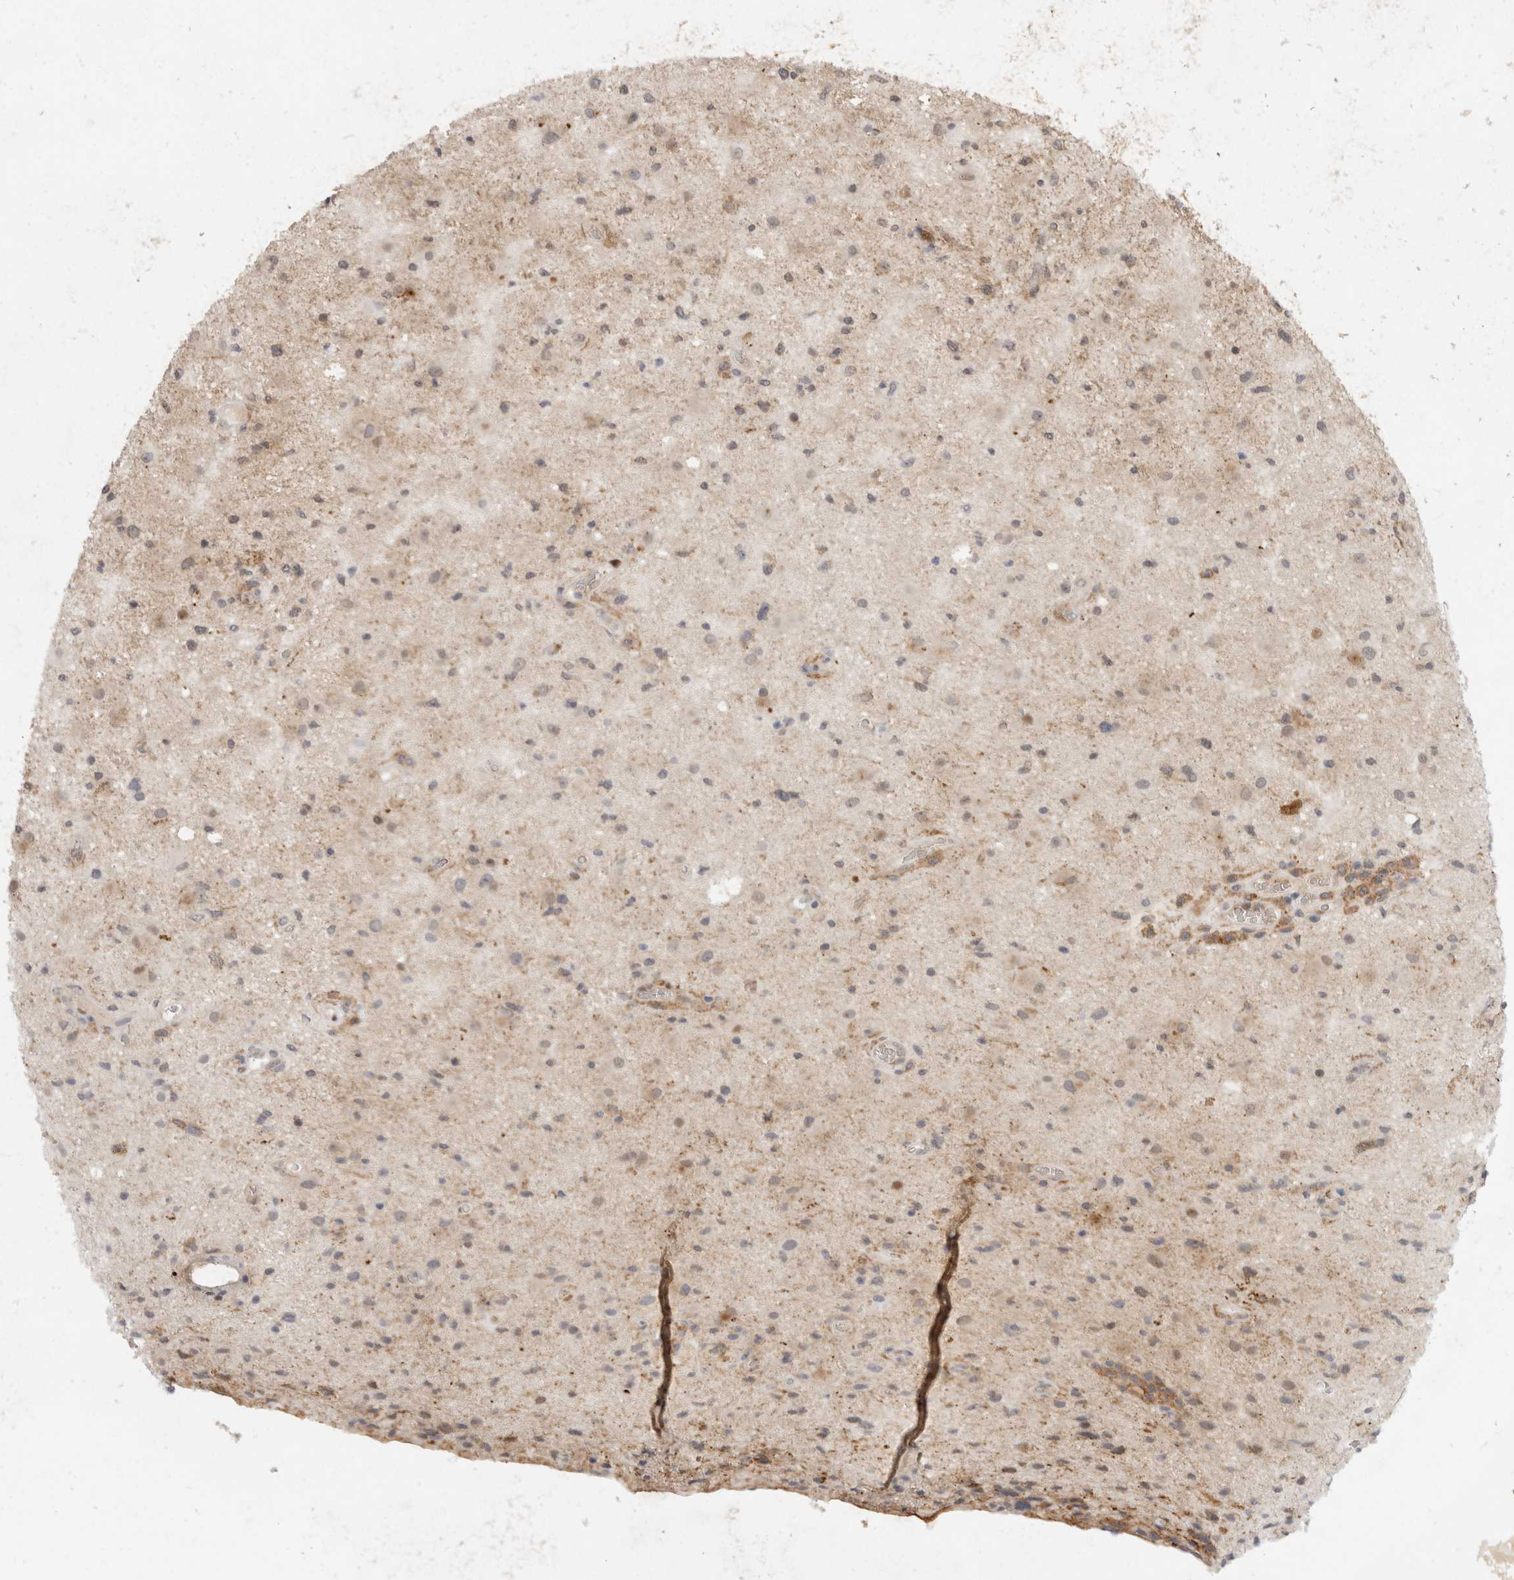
{"staining": {"intensity": "moderate", "quantity": "<25%", "location": "cytoplasmic/membranous"}, "tissue": "glioma", "cell_type": "Tumor cells", "image_type": "cancer", "snomed": [{"axis": "morphology", "description": "Glioma, malignant, High grade"}, {"axis": "topography", "description": "Brain"}], "caption": "The histopathology image reveals a brown stain indicating the presence of a protein in the cytoplasmic/membranous of tumor cells in malignant glioma (high-grade).", "gene": "TOM1L2", "patient": {"sex": "male", "age": 33}}